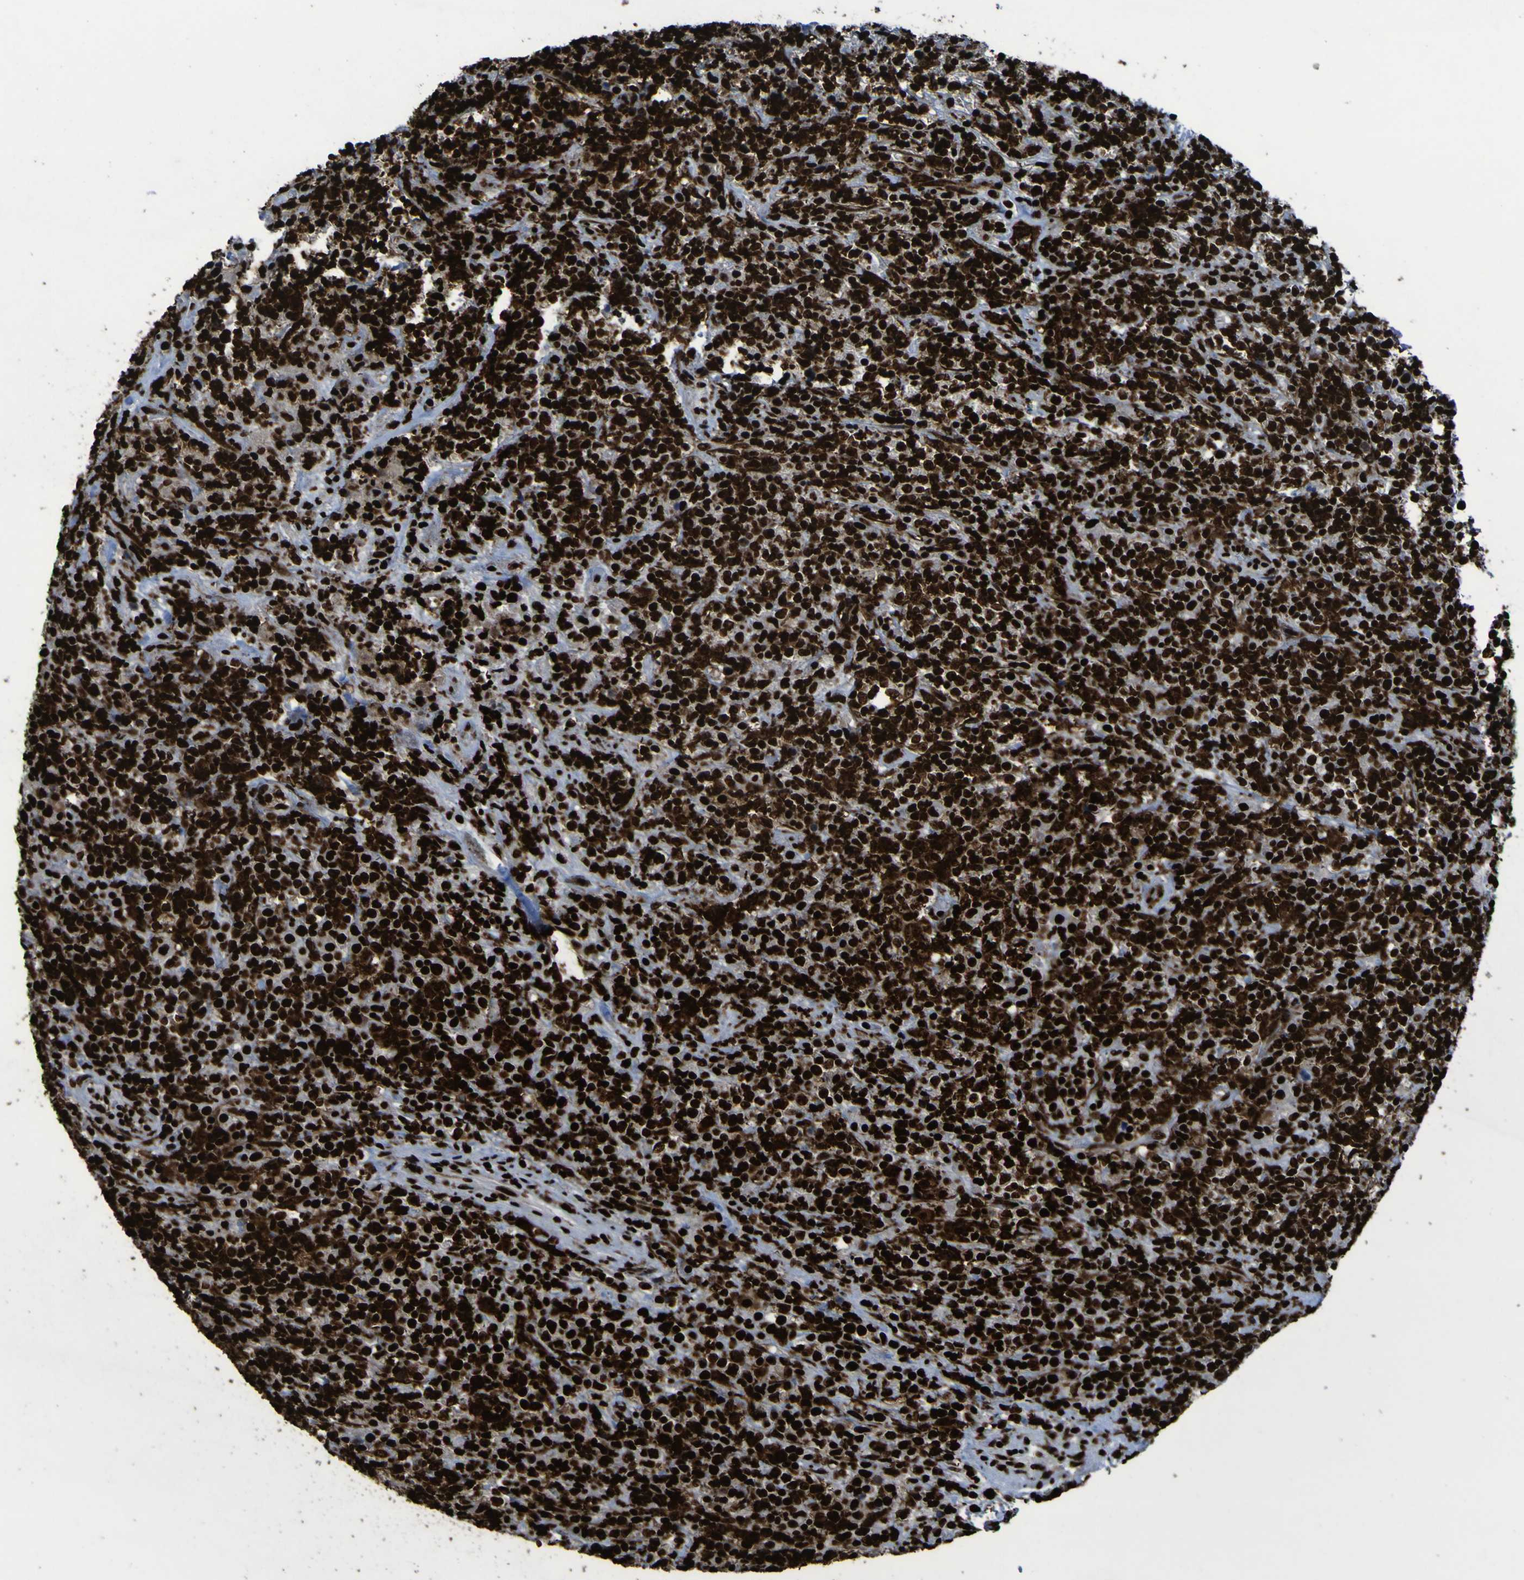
{"staining": {"intensity": "strong", "quantity": ">75%", "location": "nuclear"}, "tissue": "lymphoma", "cell_type": "Tumor cells", "image_type": "cancer", "snomed": [{"axis": "morphology", "description": "Malignant lymphoma, non-Hodgkin's type, High grade"}, {"axis": "topography", "description": "Soft tissue"}], "caption": "Immunohistochemical staining of human lymphoma reveals high levels of strong nuclear protein positivity in about >75% of tumor cells.", "gene": "NPM1", "patient": {"sex": "male", "age": 18}}